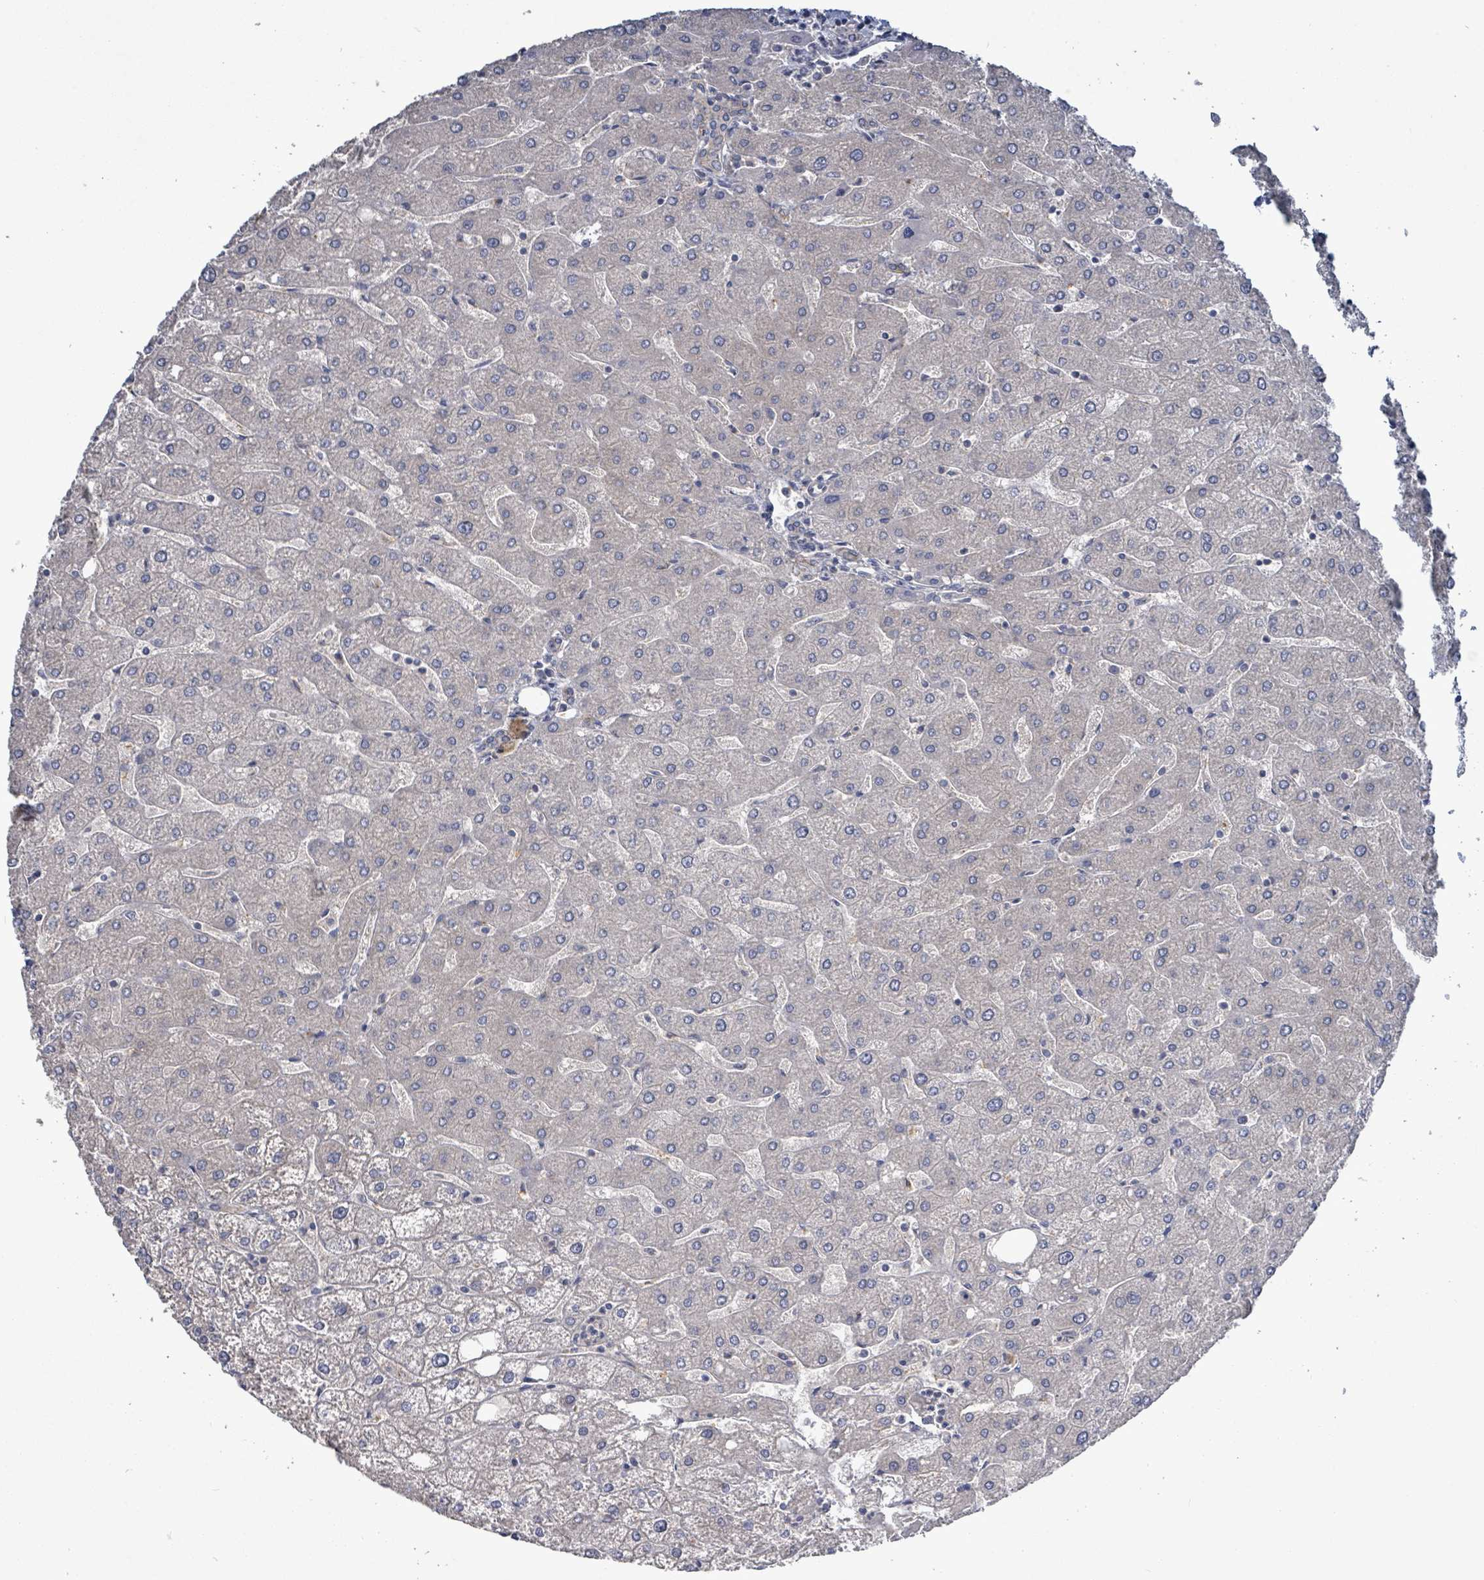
{"staining": {"intensity": "negative", "quantity": "none", "location": "none"}, "tissue": "liver", "cell_type": "Cholangiocytes", "image_type": "normal", "snomed": [{"axis": "morphology", "description": "Normal tissue, NOS"}, {"axis": "topography", "description": "Liver"}], "caption": "Cholangiocytes show no significant staining in normal liver.", "gene": "HRAS", "patient": {"sex": "male", "age": 67}}